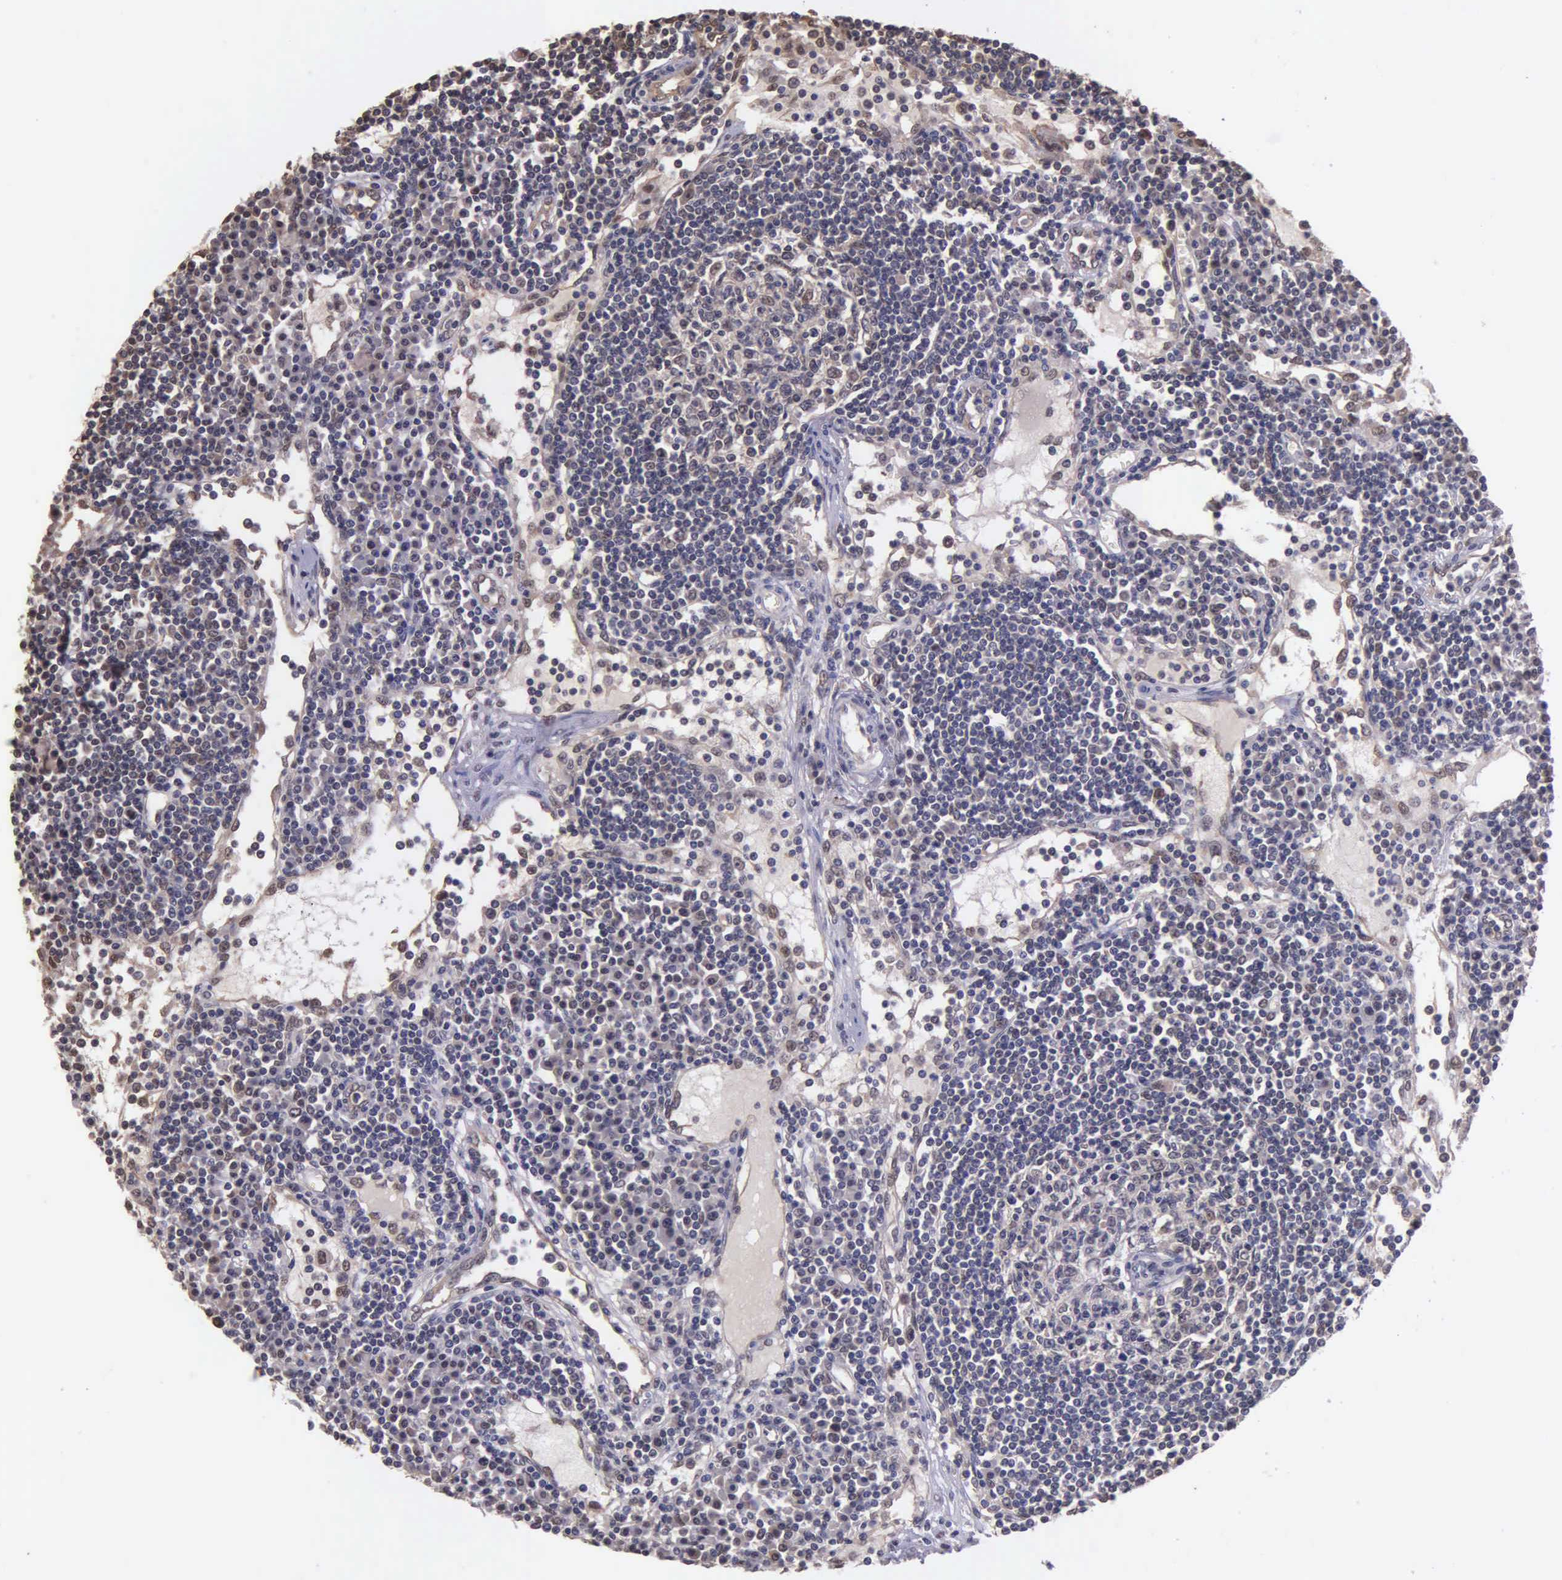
{"staining": {"intensity": "weak", "quantity": "25%-75%", "location": "cytoplasmic/membranous"}, "tissue": "lymph node", "cell_type": "Germinal center cells", "image_type": "normal", "snomed": [{"axis": "morphology", "description": "Normal tissue, NOS"}, {"axis": "topography", "description": "Lymph node"}], "caption": "This histopathology image demonstrates unremarkable lymph node stained with immunohistochemistry to label a protein in brown. The cytoplasmic/membranous of germinal center cells show weak positivity for the protein. Nuclei are counter-stained blue.", "gene": "PSMC1", "patient": {"sex": "female", "age": 62}}